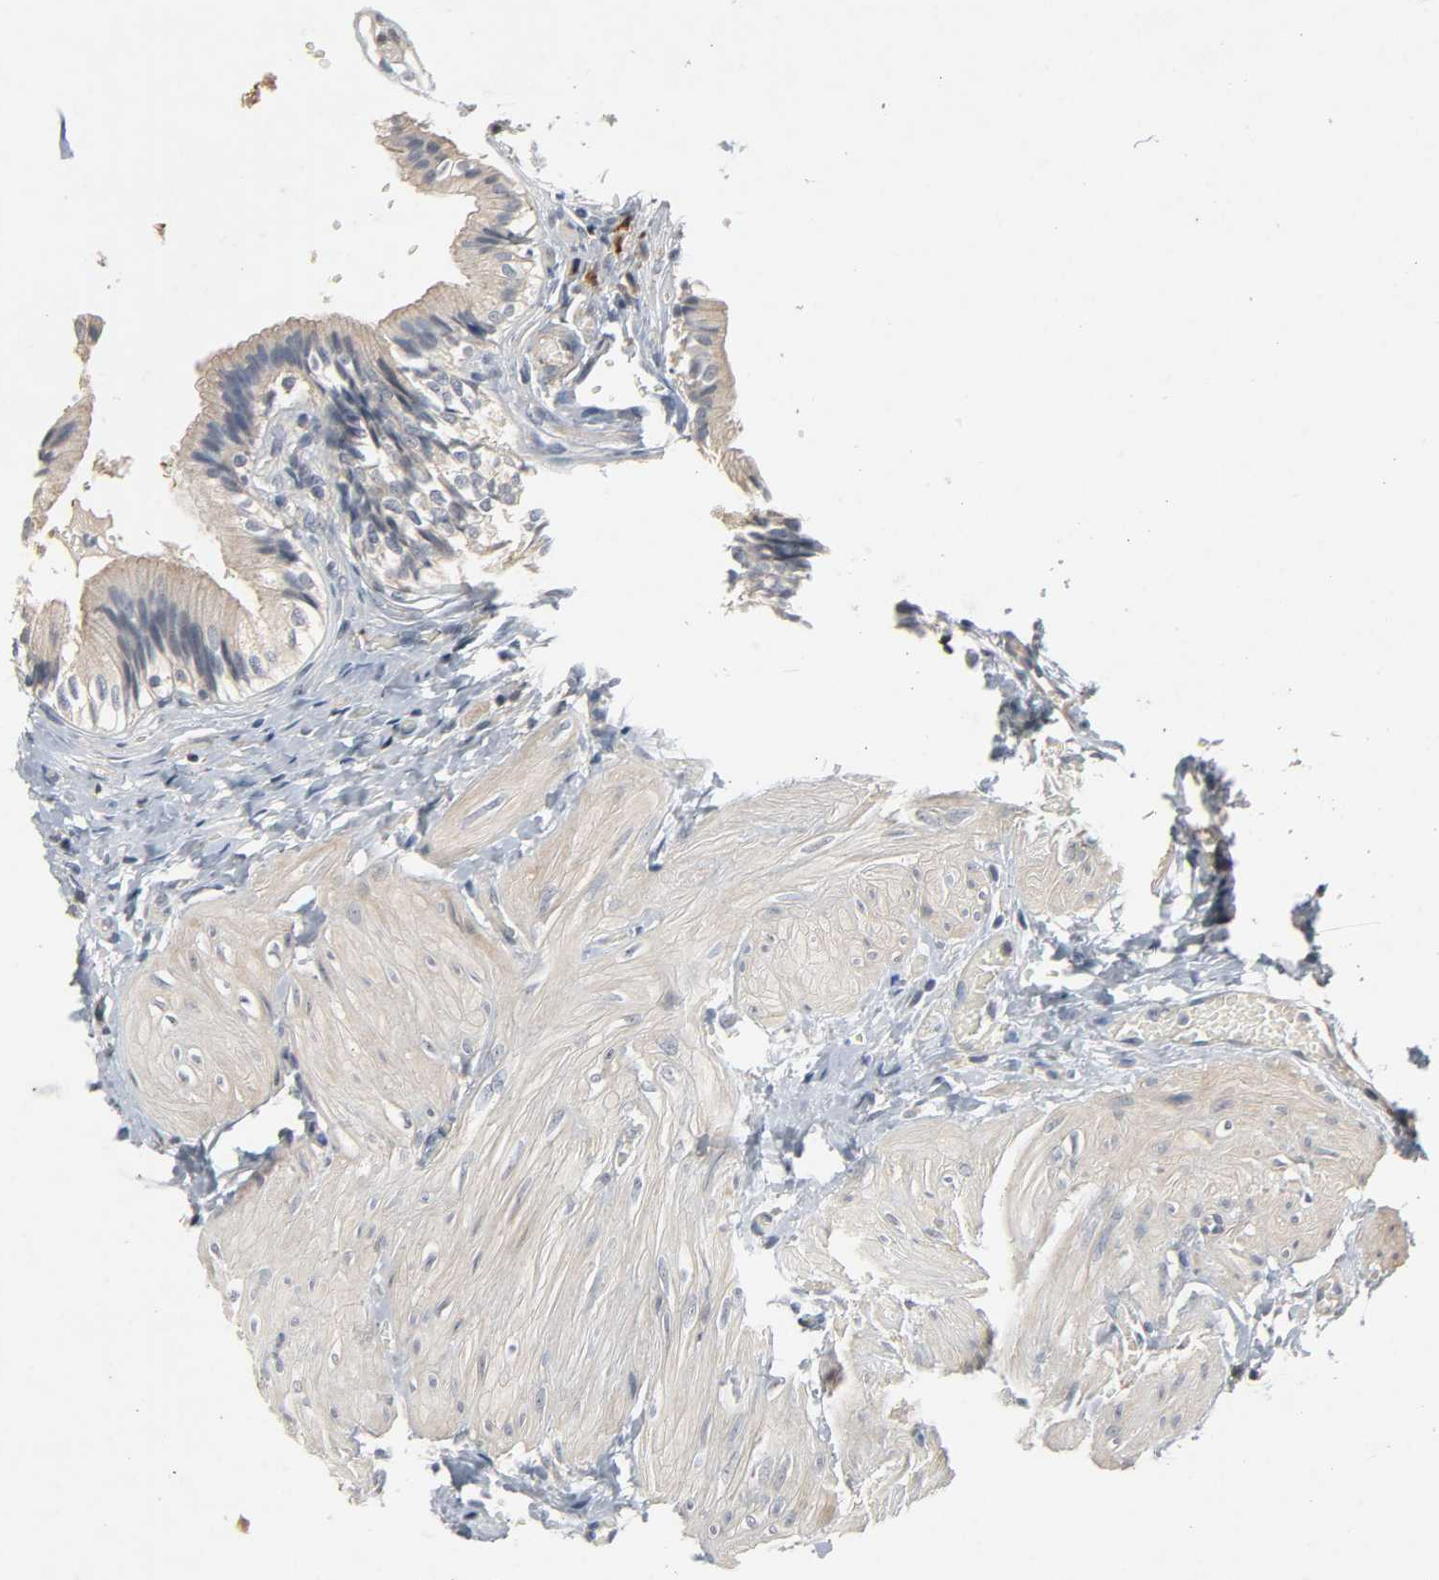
{"staining": {"intensity": "weak", "quantity": ">75%", "location": "cytoplasmic/membranous"}, "tissue": "gallbladder", "cell_type": "Glandular cells", "image_type": "normal", "snomed": [{"axis": "morphology", "description": "Normal tissue, NOS"}, {"axis": "topography", "description": "Gallbladder"}], "caption": "IHC (DAB (3,3'-diaminobenzidine)) staining of normal human gallbladder demonstrates weak cytoplasmic/membranous protein expression in approximately >75% of glandular cells.", "gene": "CD4", "patient": {"sex": "male", "age": 65}}